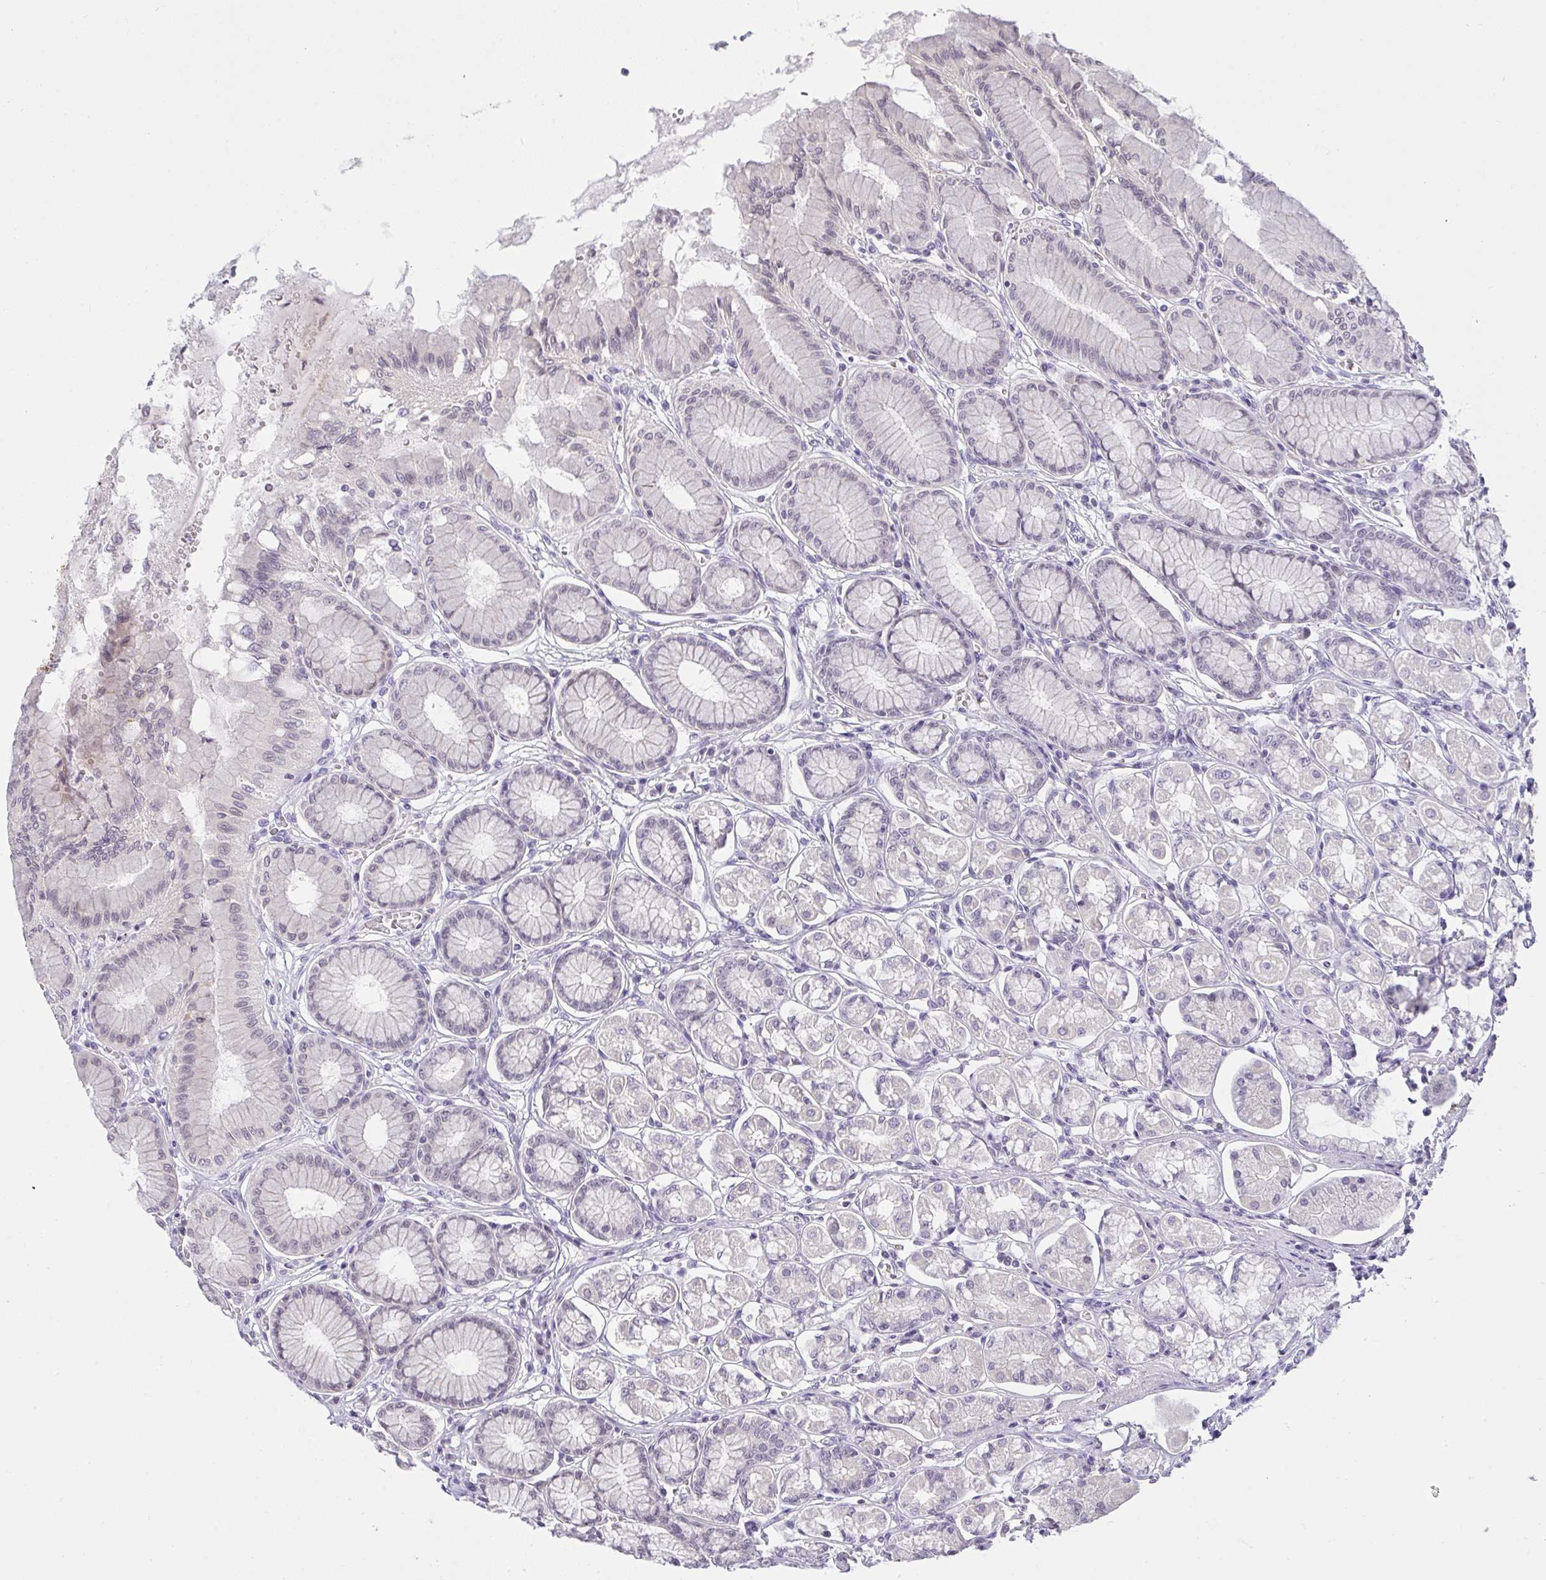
{"staining": {"intensity": "negative", "quantity": "none", "location": "none"}, "tissue": "stomach", "cell_type": "Glandular cells", "image_type": "normal", "snomed": [{"axis": "morphology", "description": "Normal tissue, NOS"}, {"axis": "topography", "description": "Stomach"}, {"axis": "topography", "description": "Stomach, lower"}], "caption": "This is a micrograph of IHC staining of unremarkable stomach, which shows no staining in glandular cells. (DAB (3,3'-diaminobenzidine) immunohistochemistry visualized using brightfield microscopy, high magnification).", "gene": "CACNA1S", "patient": {"sex": "male", "age": 76}}